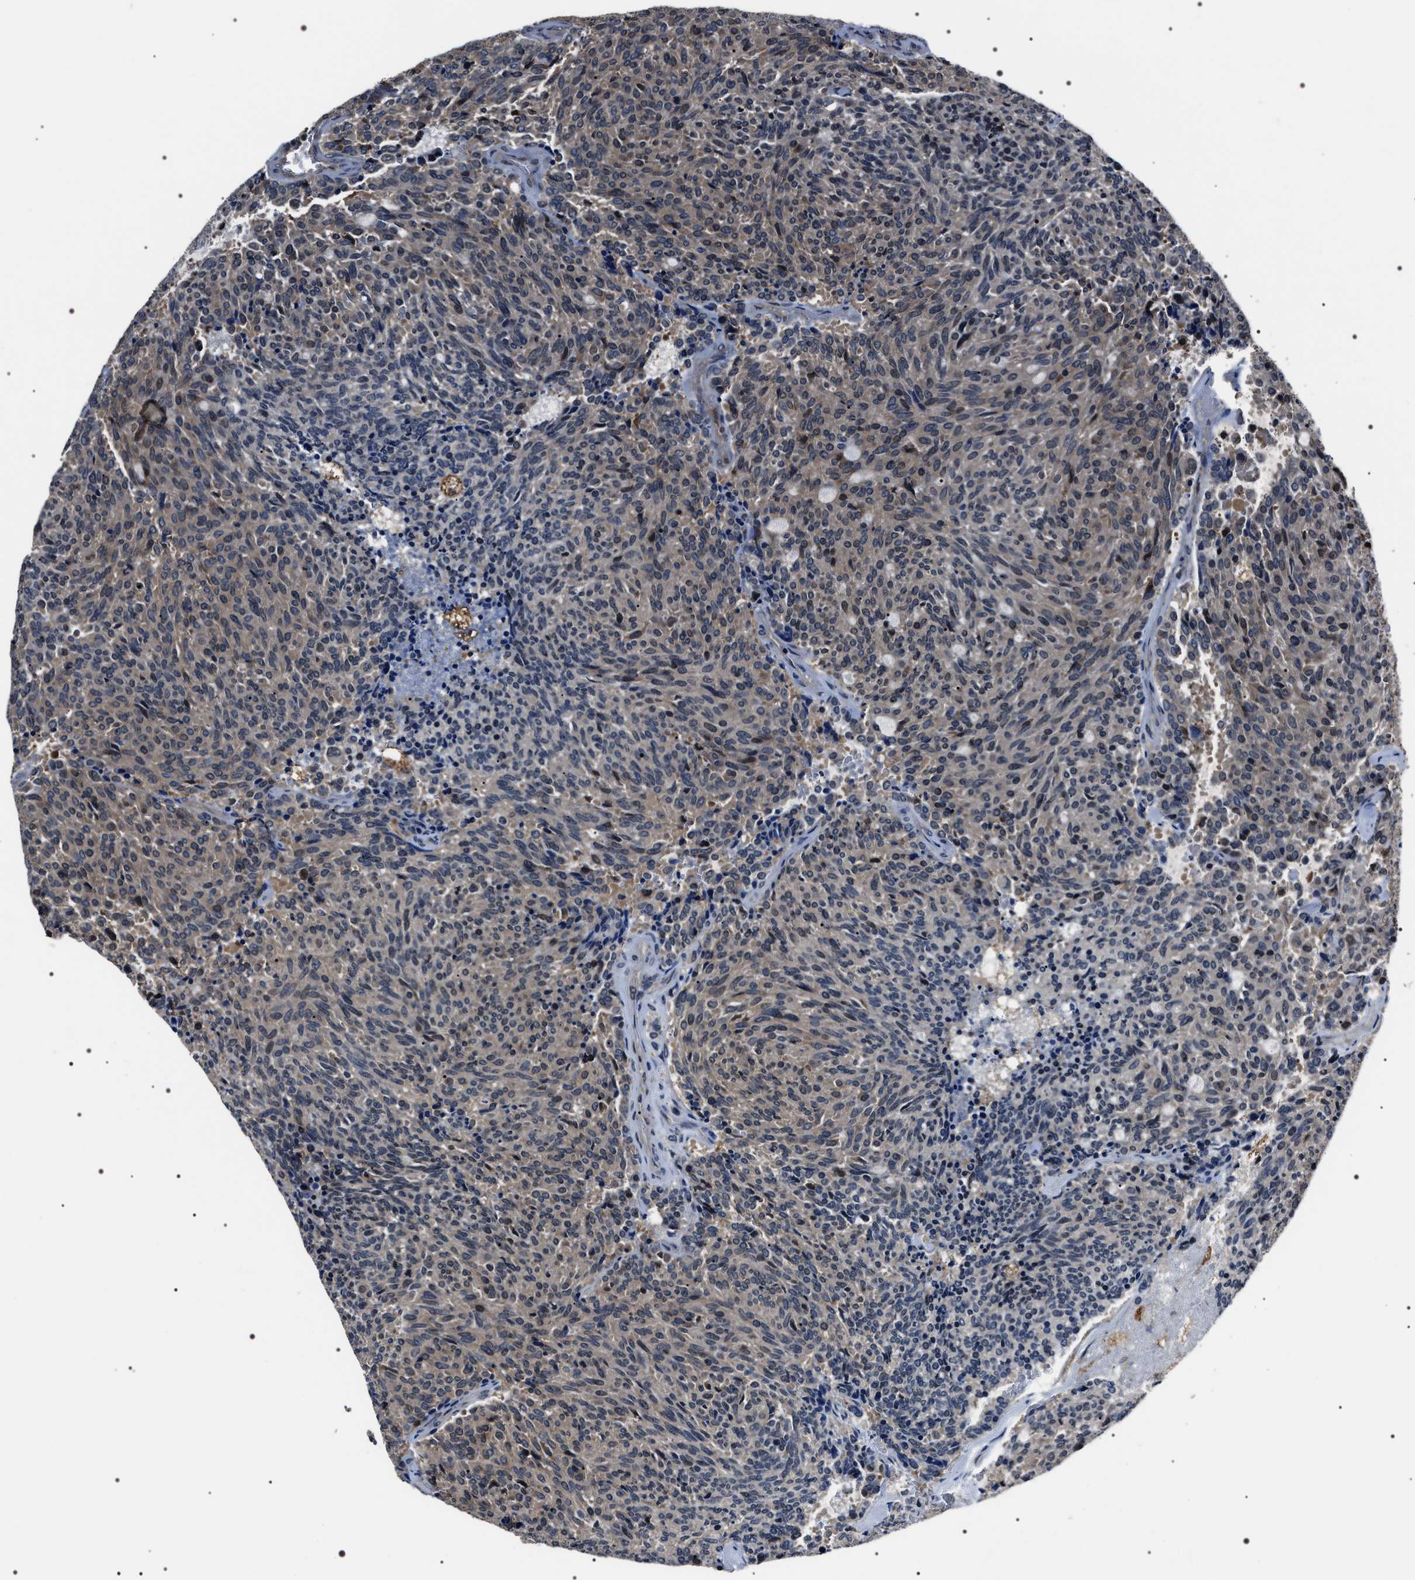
{"staining": {"intensity": "weak", "quantity": ">75%", "location": "cytoplasmic/membranous"}, "tissue": "carcinoid", "cell_type": "Tumor cells", "image_type": "cancer", "snomed": [{"axis": "morphology", "description": "Carcinoid, malignant, NOS"}, {"axis": "topography", "description": "Pancreas"}], "caption": "Brown immunohistochemical staining in carcinoid demonstrates weak cytoplasmic/membranous positivity in approximately >75% of tumor cells. The protein is shown in brown color, while the nuclei are stained blue.", "gene": "SIPA1", "patient": {"sex": "female", "age": 54}}